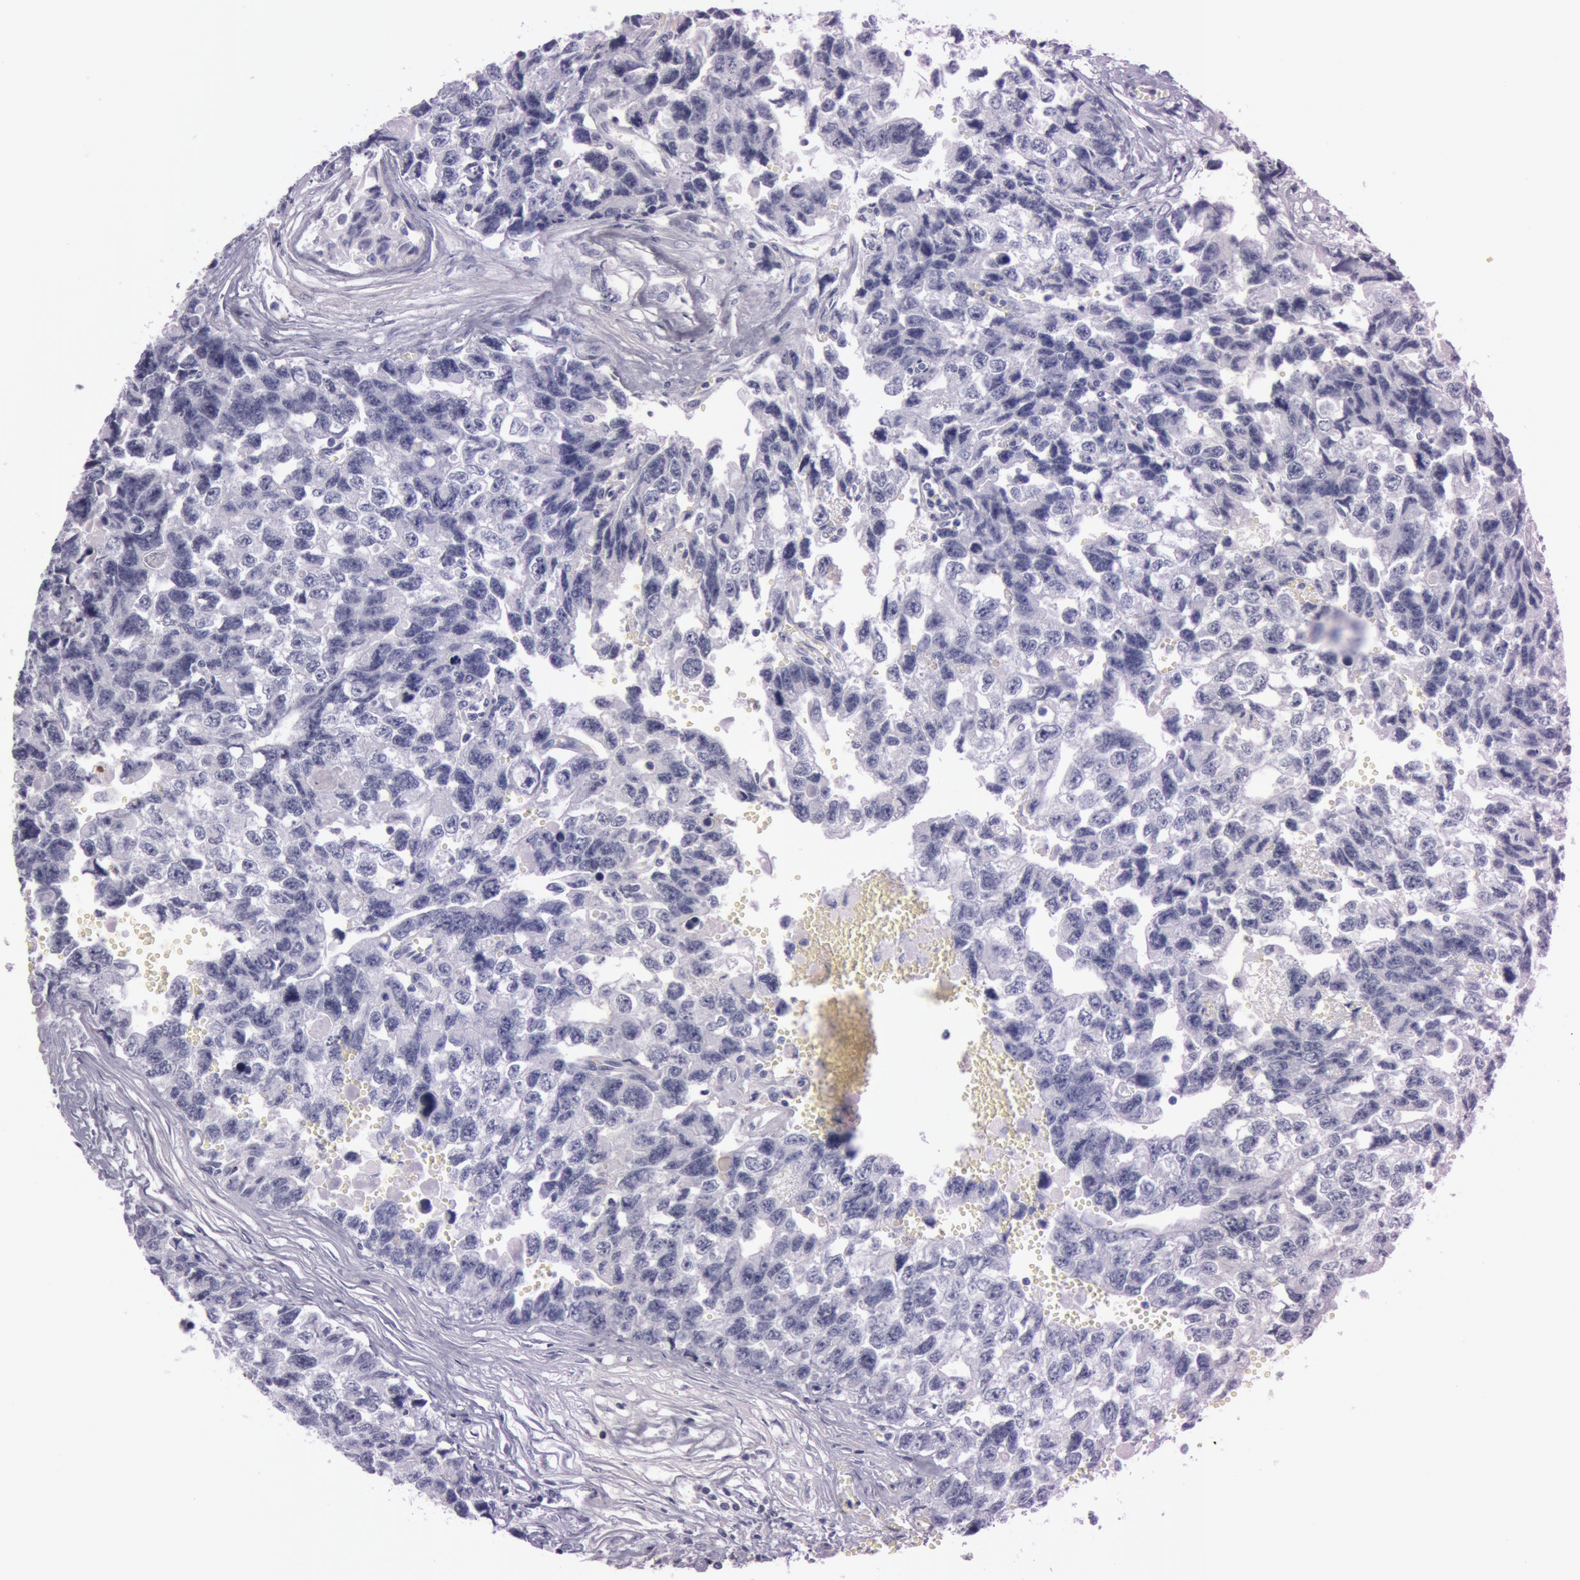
{"staining": {"intensity": "negative", "quantity": "none", "location": "none"}, "tissue": "testis cancer", "cell_type": "Tumor cells", "image_type": "cancer", "snomed": [{"axis": "morphology", "description": "Carcinoma, Embryonal, NOS"}, {"axis": "topography", "description": "Testis"}], "caption": "Immunohistochemistry (IHC) image of neoplastic tissue: embryonal carcinoma (testis) stained with DAB exhibits no significant protein positivity in tumor cells. The staining is performed using DAB (3,3'-diaminobenzidine) brown chromogen with nuclei counter-stained in using hematoxylin.", "gene": "S100A7", "patient": {"sex": "male", "age": 31}}